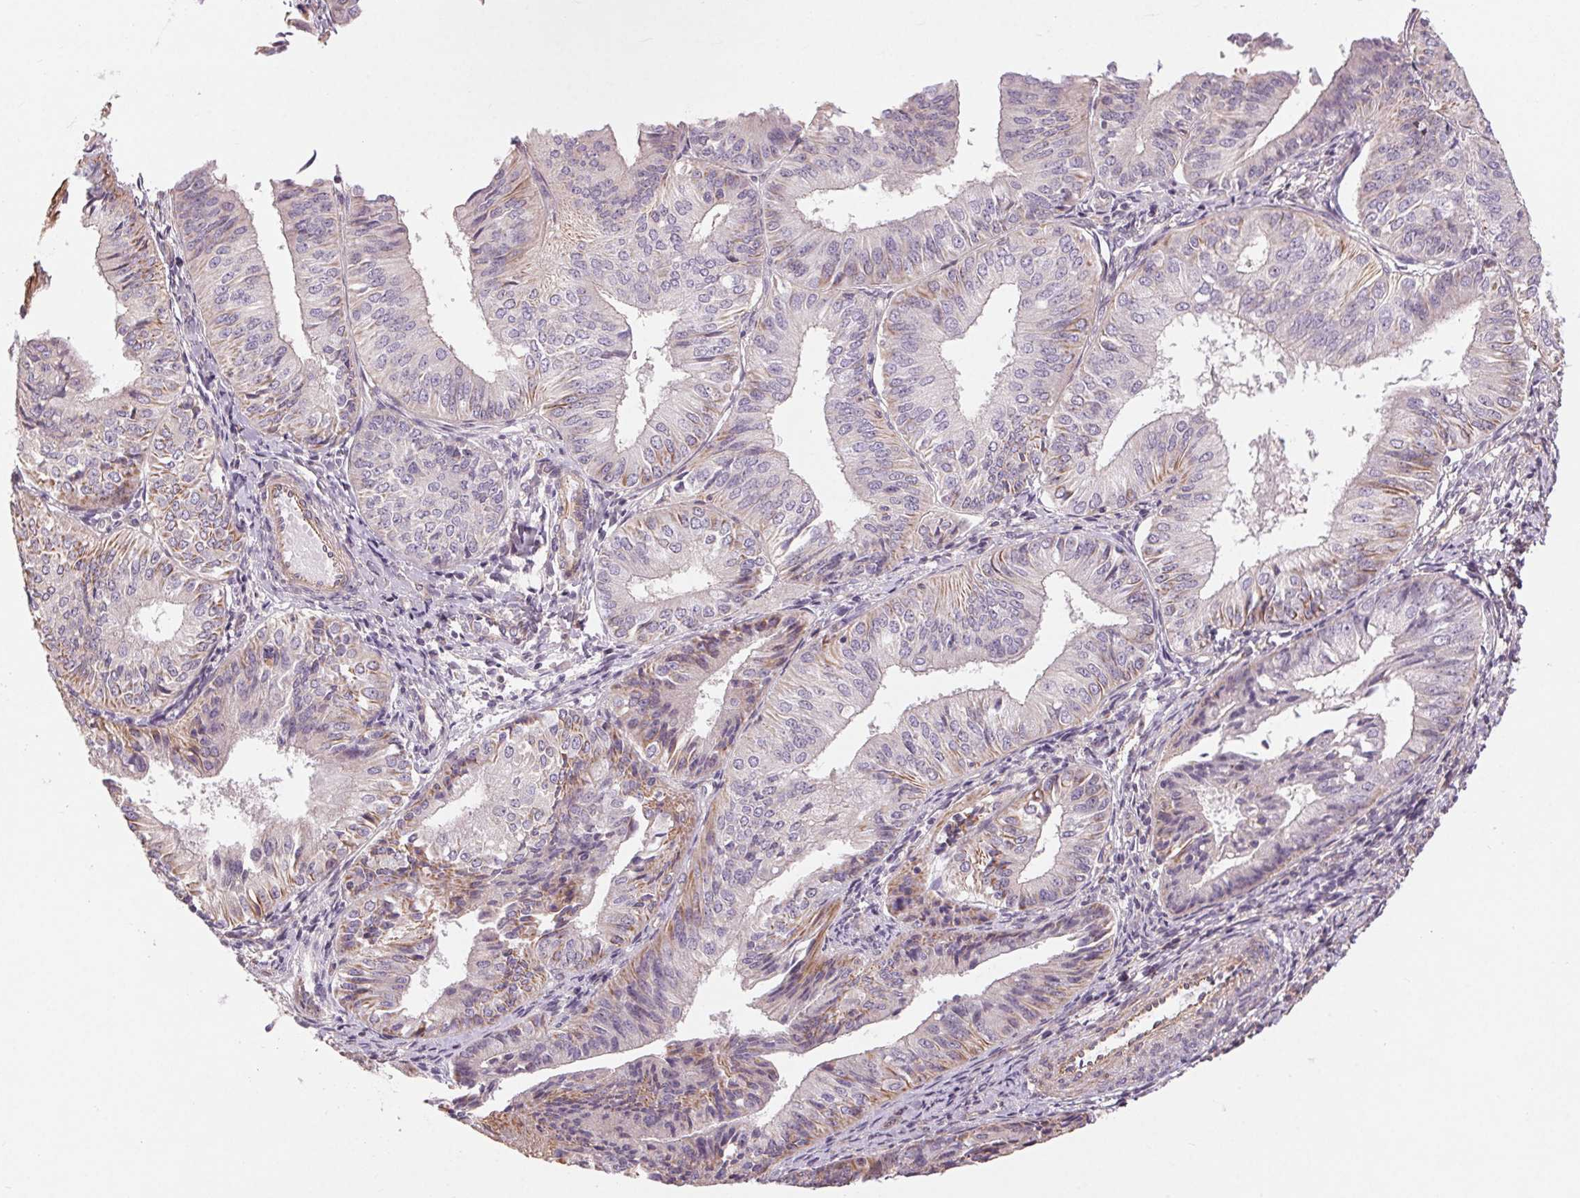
{"staining": {"intensity": "negative", "quantity": "none", "location": "none"}, "tissue": "endometrial cancer", "cell_type": "Tumor cells", "image_type": "cancer", "snomed": [{"axis": "morphology", "description": "Adenocarcinoma, NOS"}, {"axis": "topography", "description": "Endometrium"}], "caption": "Adenocarcinoma (endometrial) was stained to show a protein in brown. There is no significant expression in tumor cells. The staining is performed using DAB brown chromogen with nuclei counter-stained in using hematoxylin.", "gene": "CCSER1", "patient": {"sex": "female", "age": 58}}